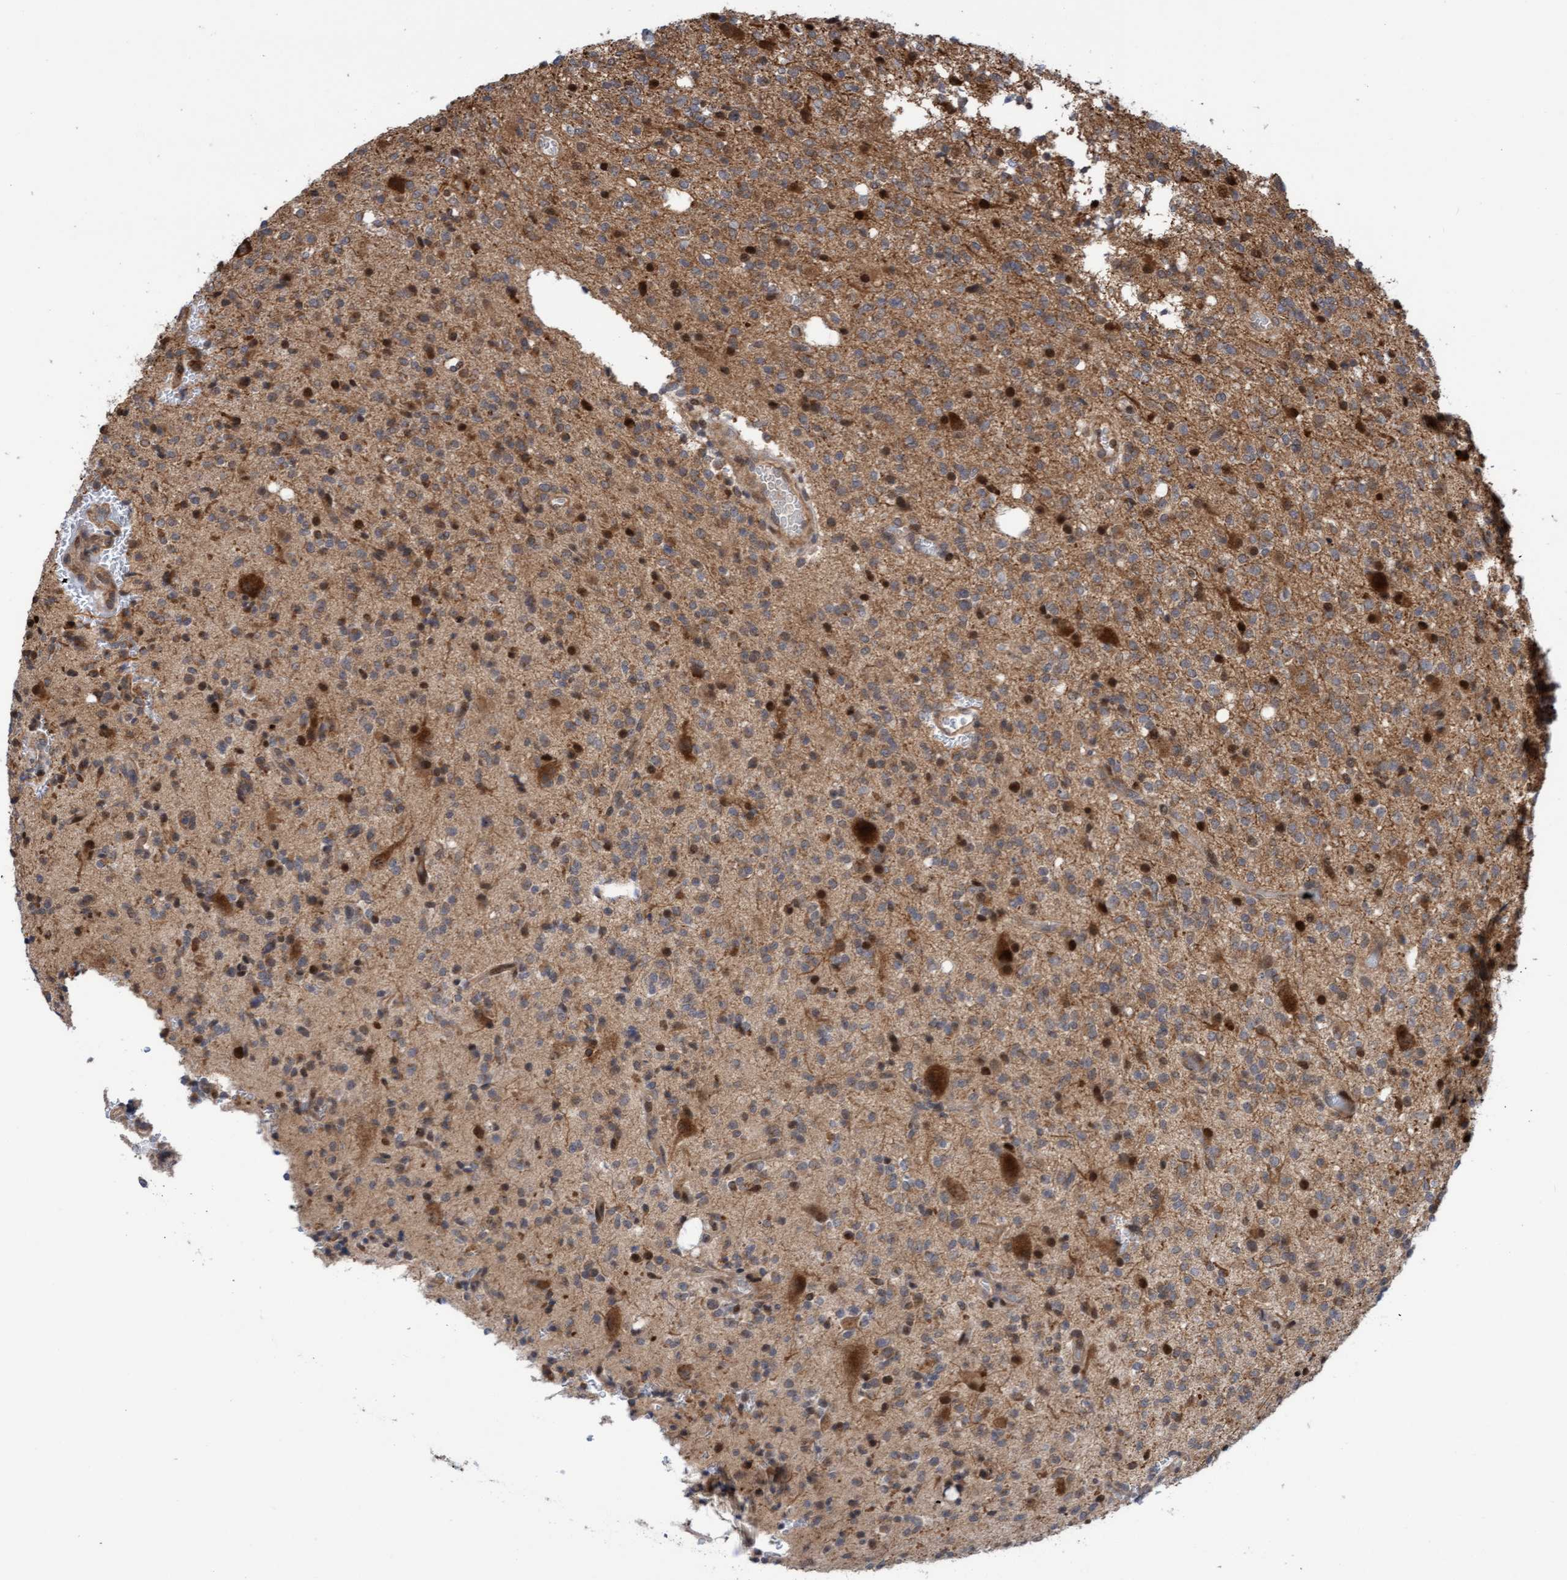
{"staining": {"intensity": "weak", "quantity": ">75%", "location": "cytoplasmic/membranous"}, "tissue": "glioma", "cell_type": "Tumor cells", "image_type": "cancer", "snomed": [{"axis": "morphology", "description": "Glioma, malignant, High grade"}, {"axis": "topography", "description": "Brain"}], "caption": "Tumor cells show low levels of weak cytoplasmic/membranous positivity in approximately >75% of cells in human glioma.", "gene": "ITFG1", "patient": {"sex": "male", "age": 34}}